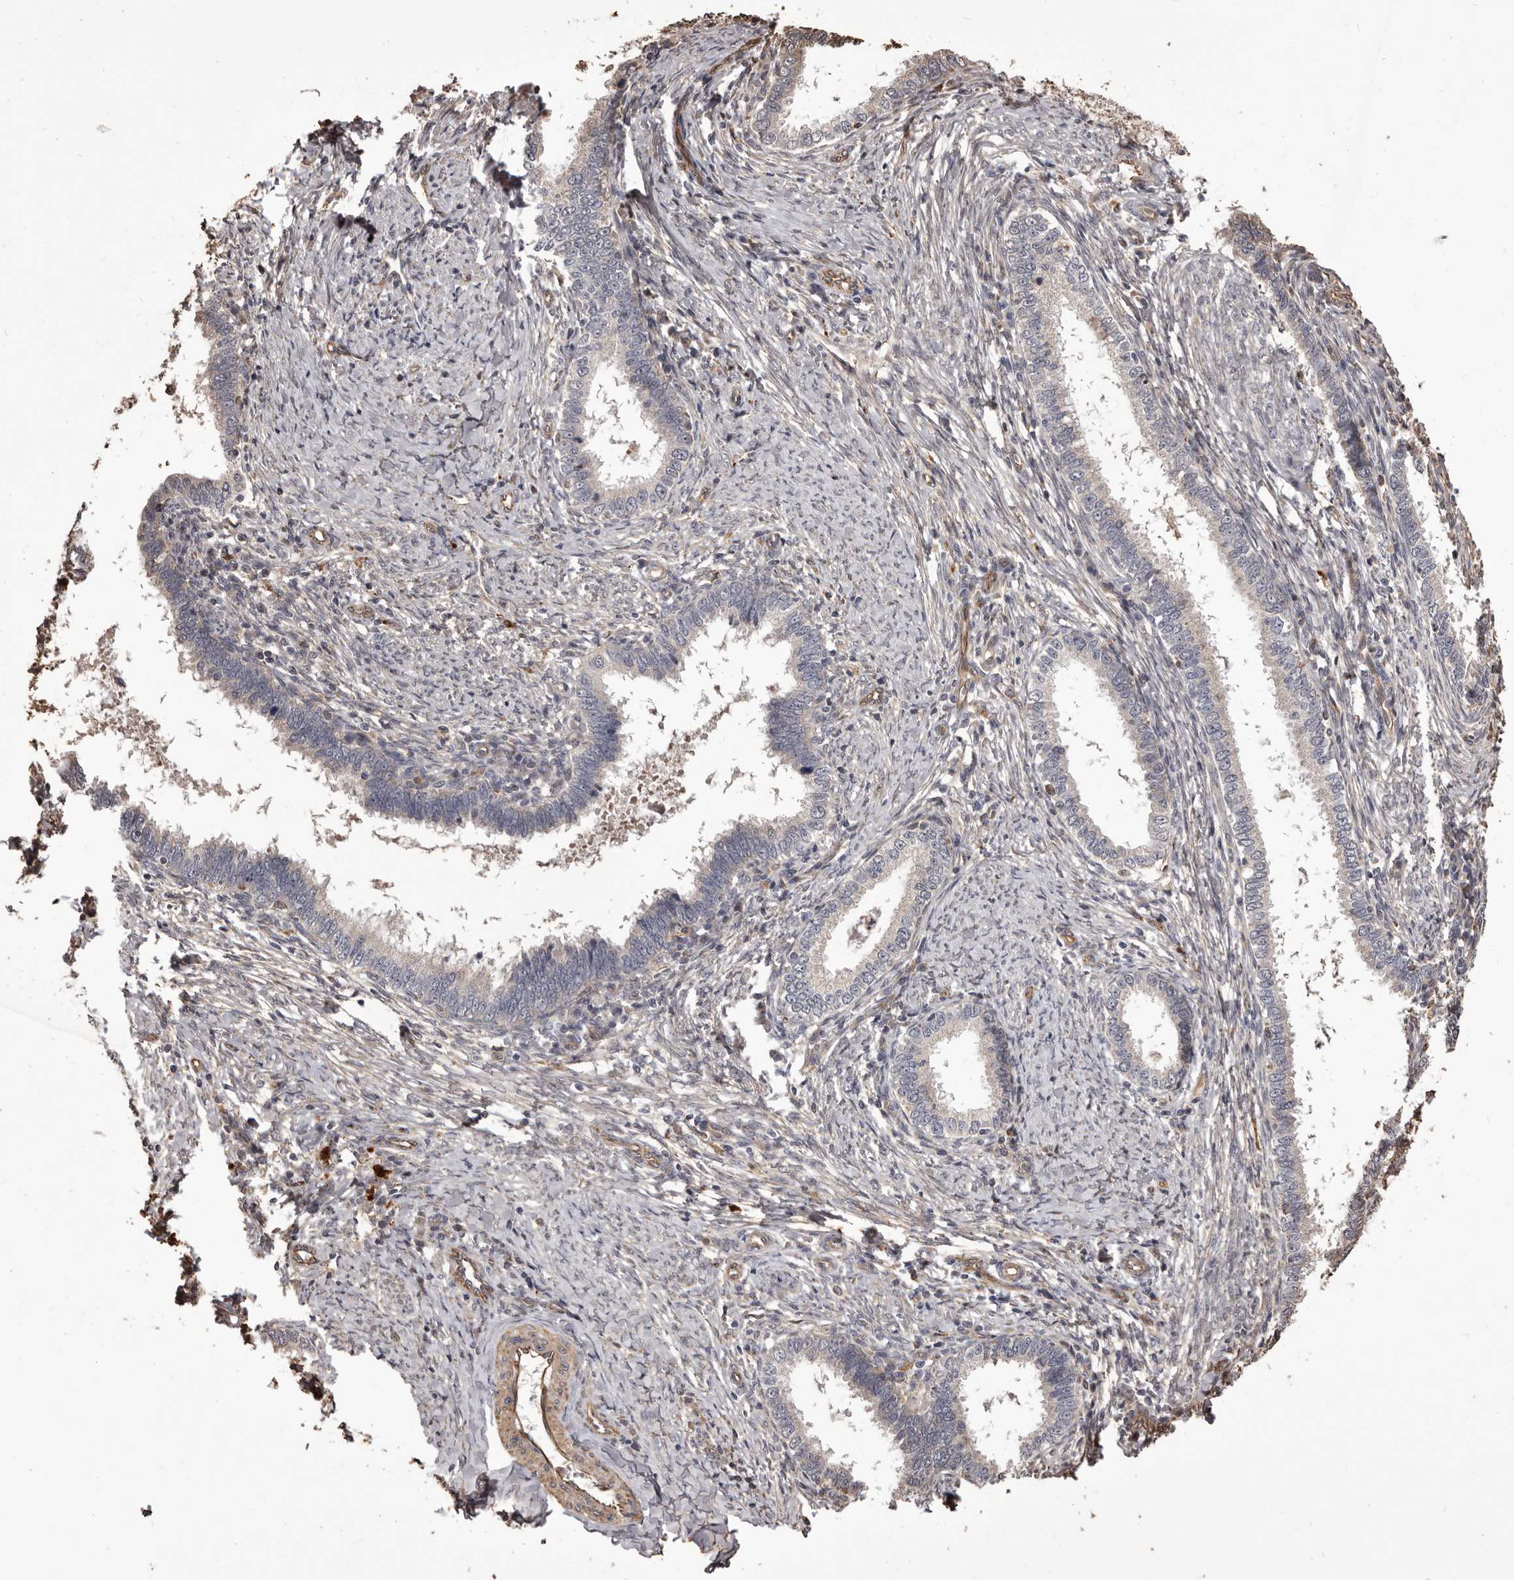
{"staining": {"intensity": "negative", "quantity": "none", "location": "none"}, "tissue": "cervical cancer", "cell_type": "Tumor cells", "image_type": "cancer", "snomed": [{"axis": "morphology", "description": "Adenocarcinoma, NOS"}, {"axis": "topography", "description": "Cervix"}], "caption": "This photomicrograph is of adenocarcinoma (cervical) stained with immunohistochemistry (IHC) to label a protein in brown with the nuclei are counter-stained blue. There is no staining in tumor cells. Brightfield microscopy of immunohistochemistry stained with DAB (brown) and hematoxylin (blue), captured at high magnification.", "gene": "ALPK1", "patient": {"sex": "female", "age": 36}}